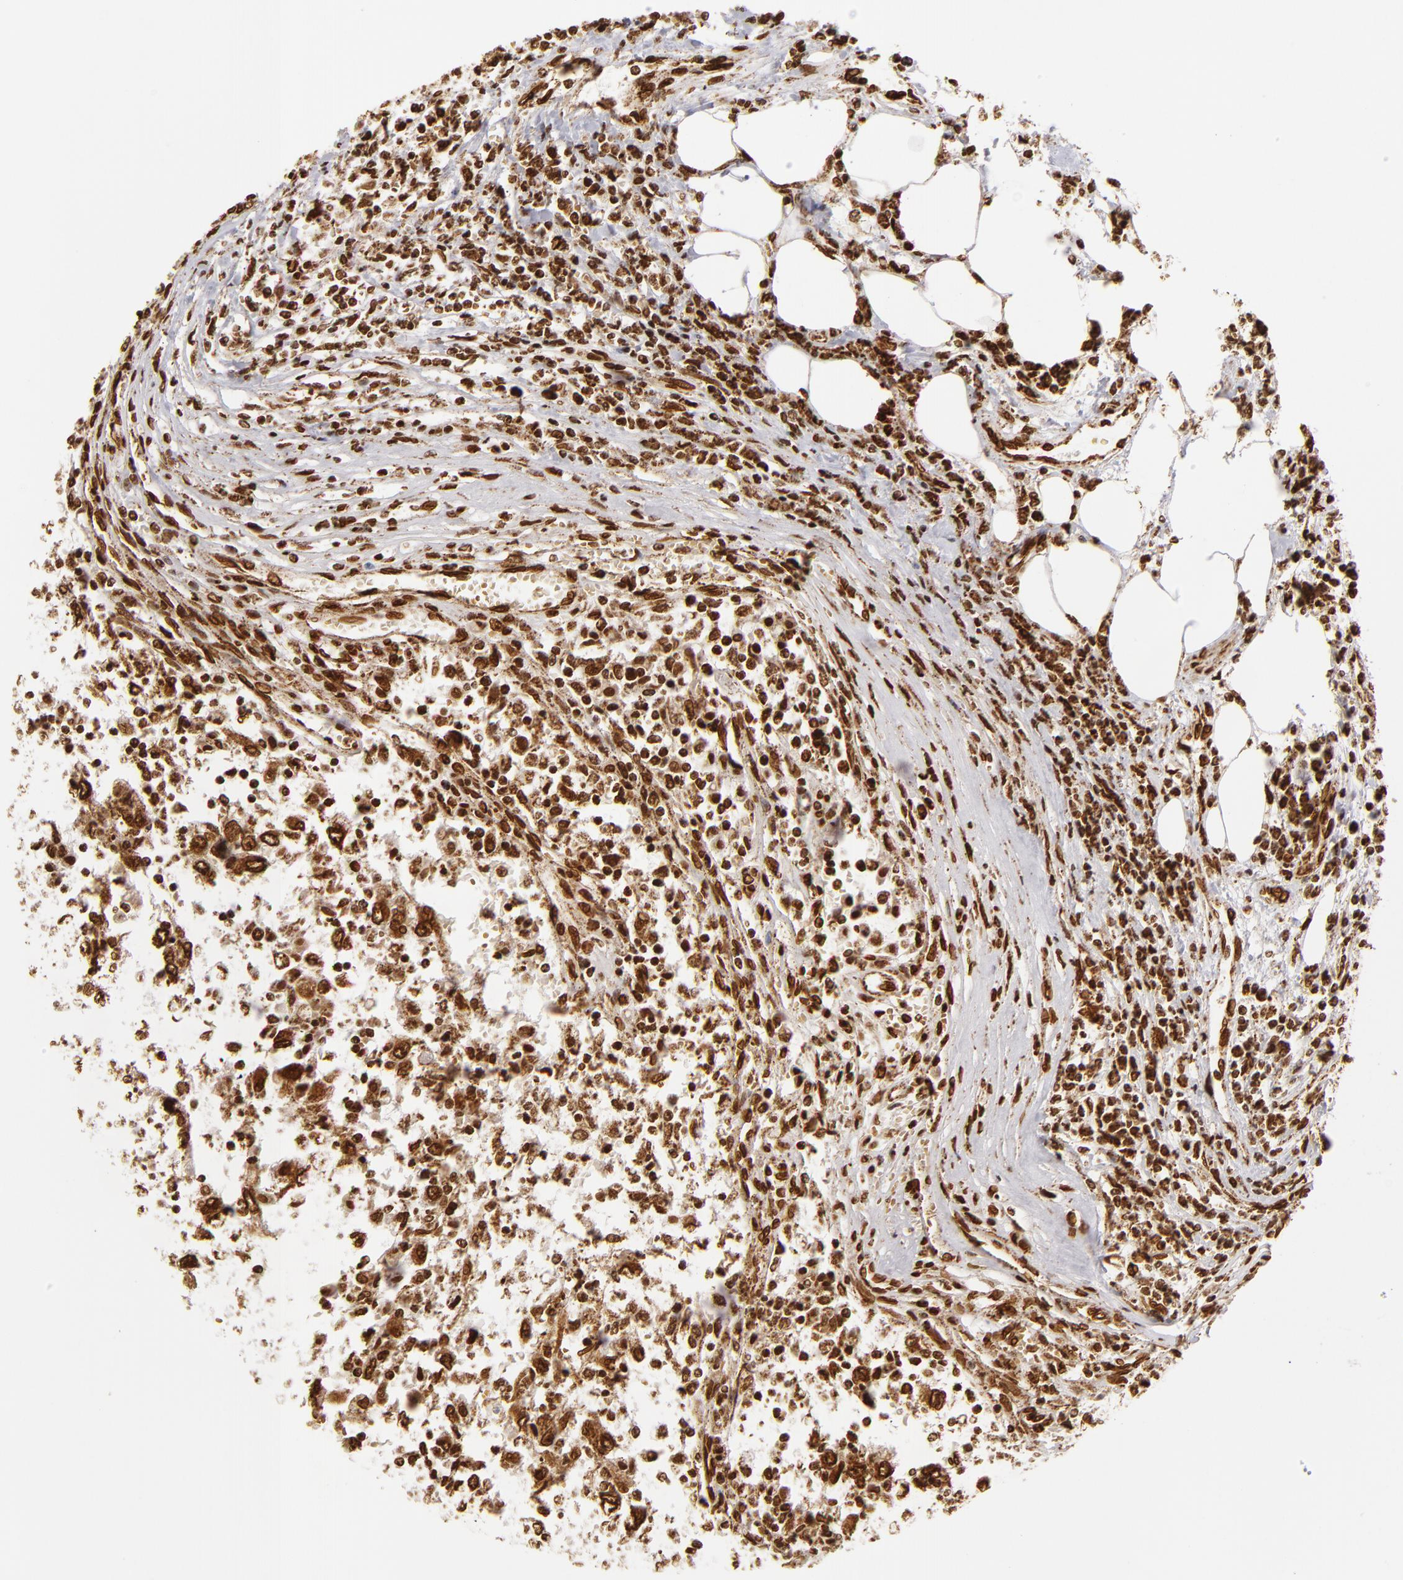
{"staining": {"intensity": "strong", "quantity": ">75%", "location": "nuclear"}, "tissue": "renal cancer", "cell_type": "Tumor cells", "image_type": "cancer", "snomed": [{"axis": "morphology", "description": "Normal tissue, NOS"}, {"axis": "morphology", "description": "Adenocarcinoma, NOS"}, {"axis": "topography", "description": "Kidney"}], "caption": "Strong nuclear protein expression is seen in about >75% of tumor cells in renal adenocarcinoma.", "gene": "CUL3", "patient": {"sex": "male", "age": 71}}